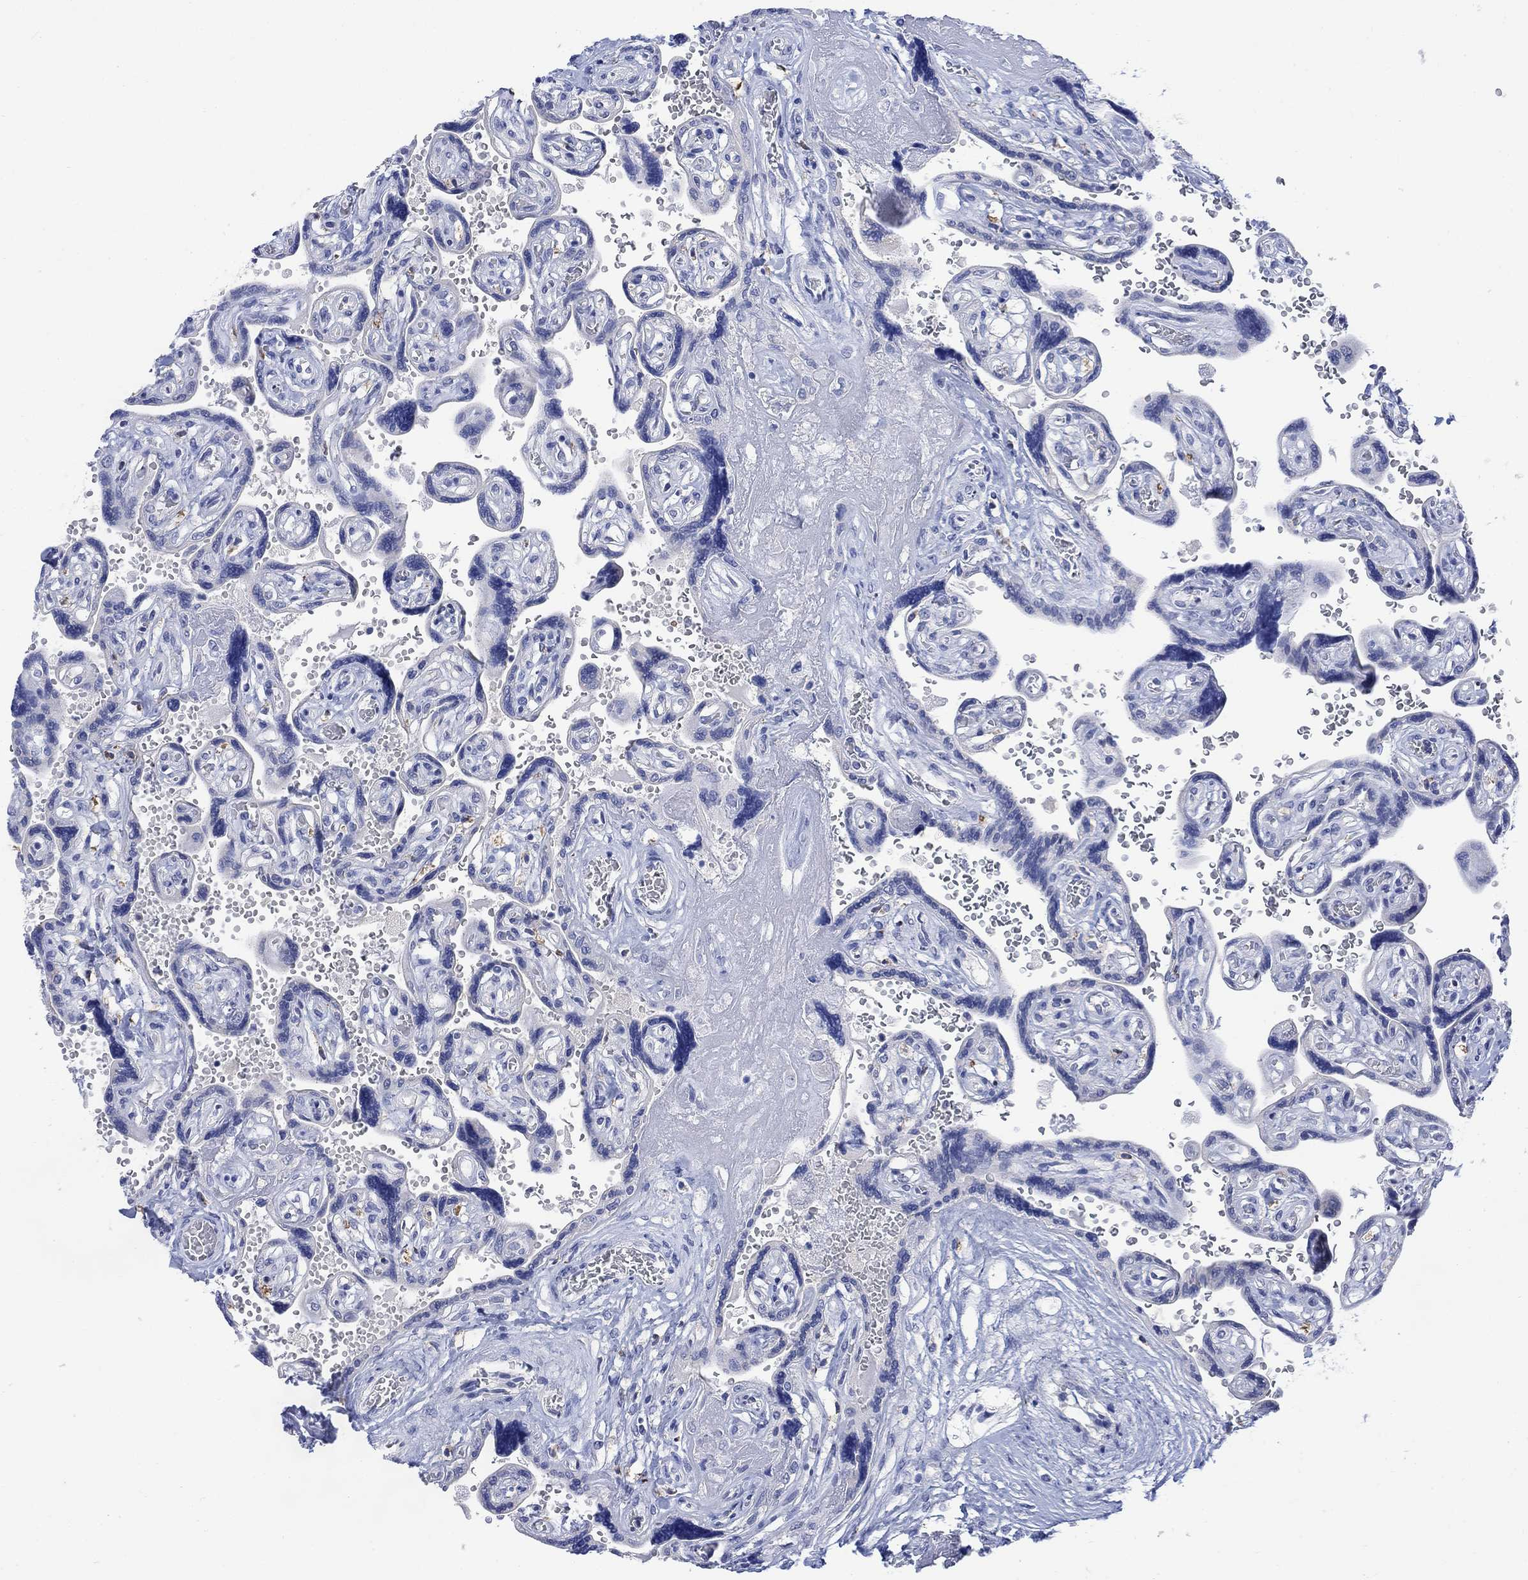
{"staining": {"intensity": "negative", "quantity": "none", "location": "none"}, "tissue": "placenta", "cell_type": "Decidual cells", "image_type": "normal", "snomed": [{"axis": "morphology", "description": "Normal tissue, NOS"}, {"axis": "topography", "description": "Placenta"}], "caption": "This is an immunohistochemistry photomicrograph of normal human placenta. There is no expression in decidual cells.", "gene": "FBP2", "patient": {"sex": "female", "age": 32}}